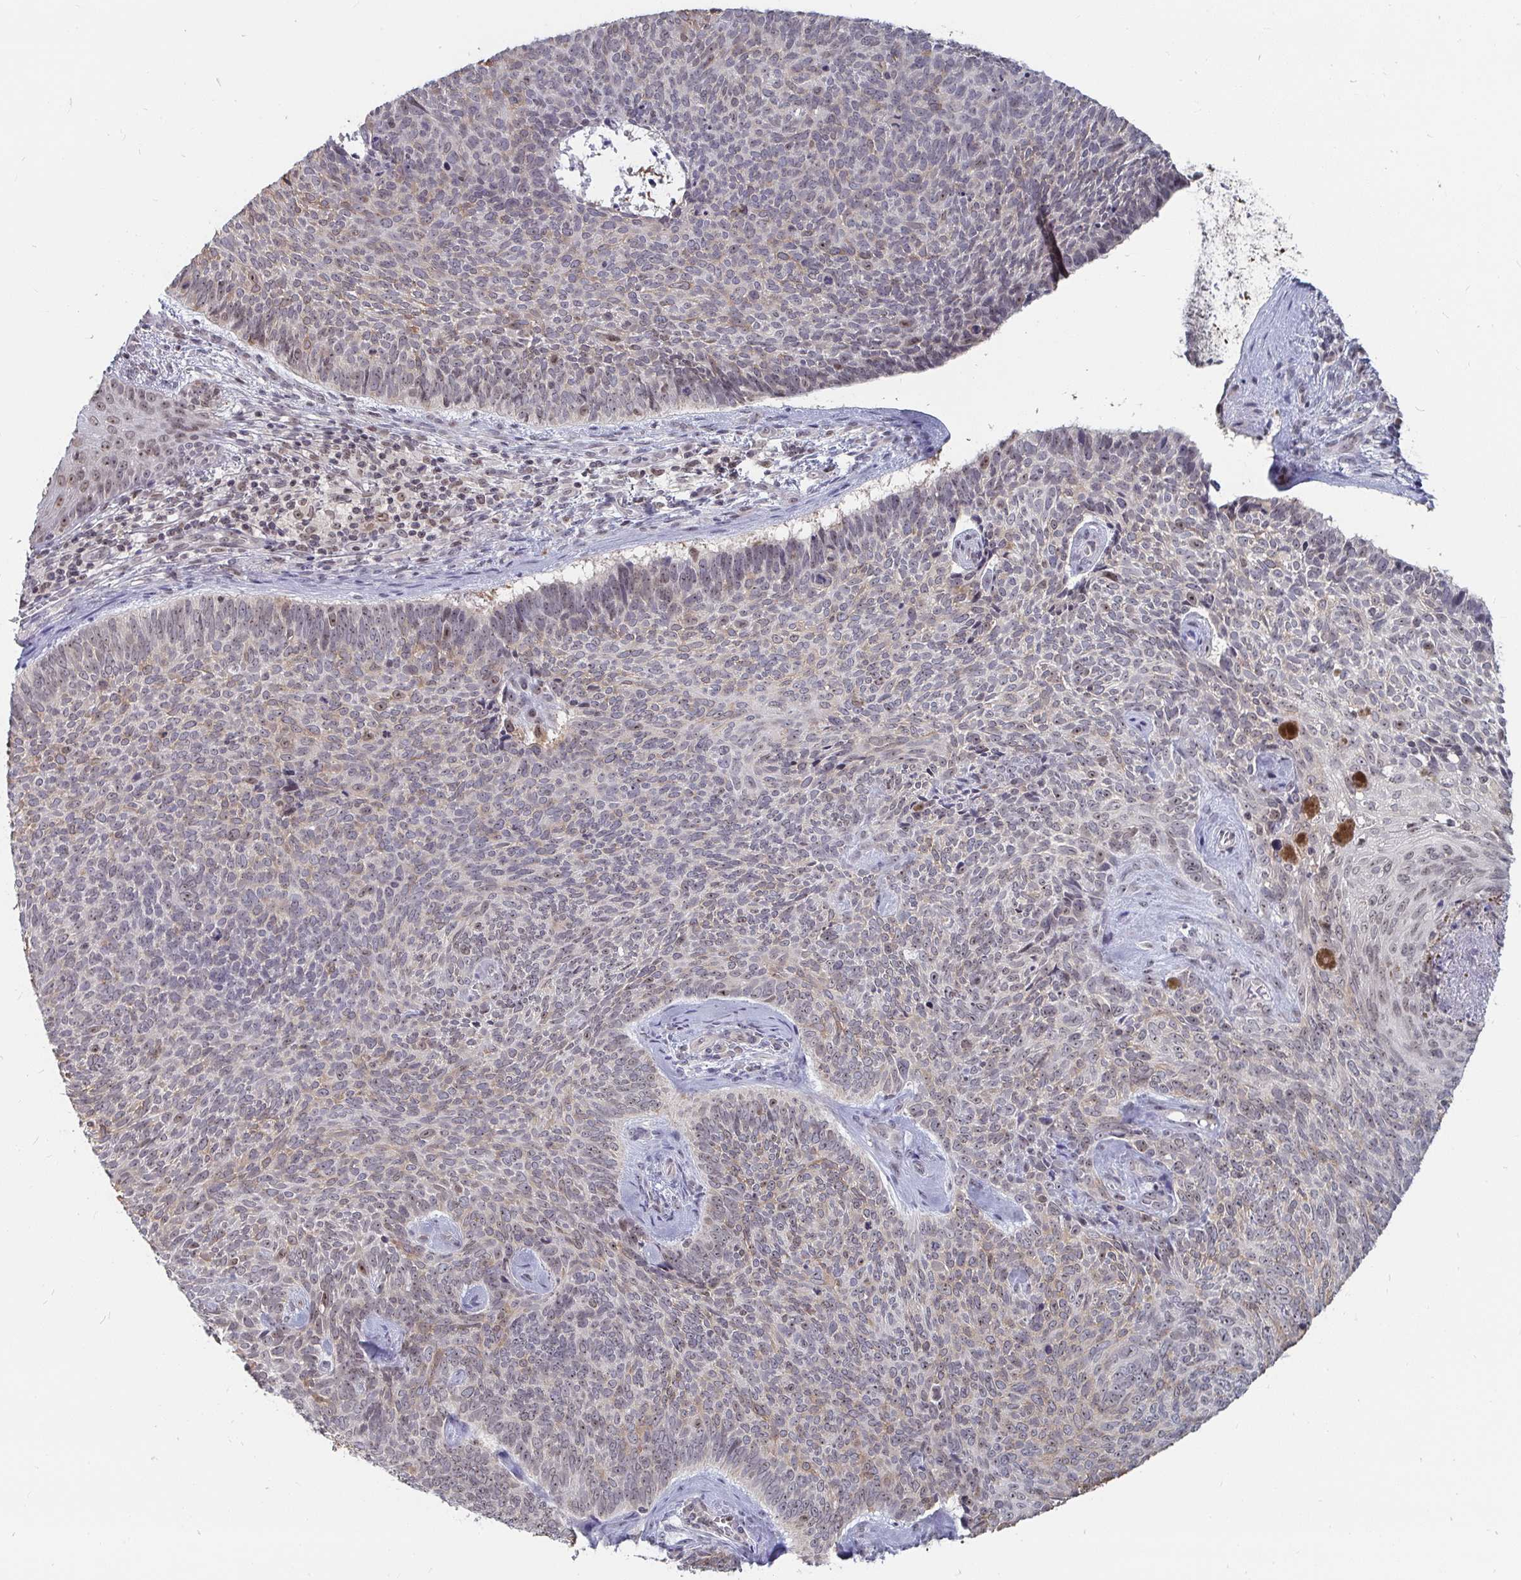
{"staining": {"intensity": "weak", "quantity": "25%-75%", "location": "cytoplasmic/membranous"}, "tissue": "skin cancer", "cell_type": "Tumor cells", "image_type": "cancer", "snomed": [{"axis": "morphology", "description": "Basal cell carcinoma"}, {"axis": "topography", "description": "Skin"}], "caption": "Immunohistochemistry photomicrograph of human skin basal cell carcinoma stained for a protein (brown), which shows low levels of weak cytoplasmic/membranous staining in about 25%-75% of tumor cells.", "gene": "TRIP12", "patient": {"sex": "female", "age": 80}}